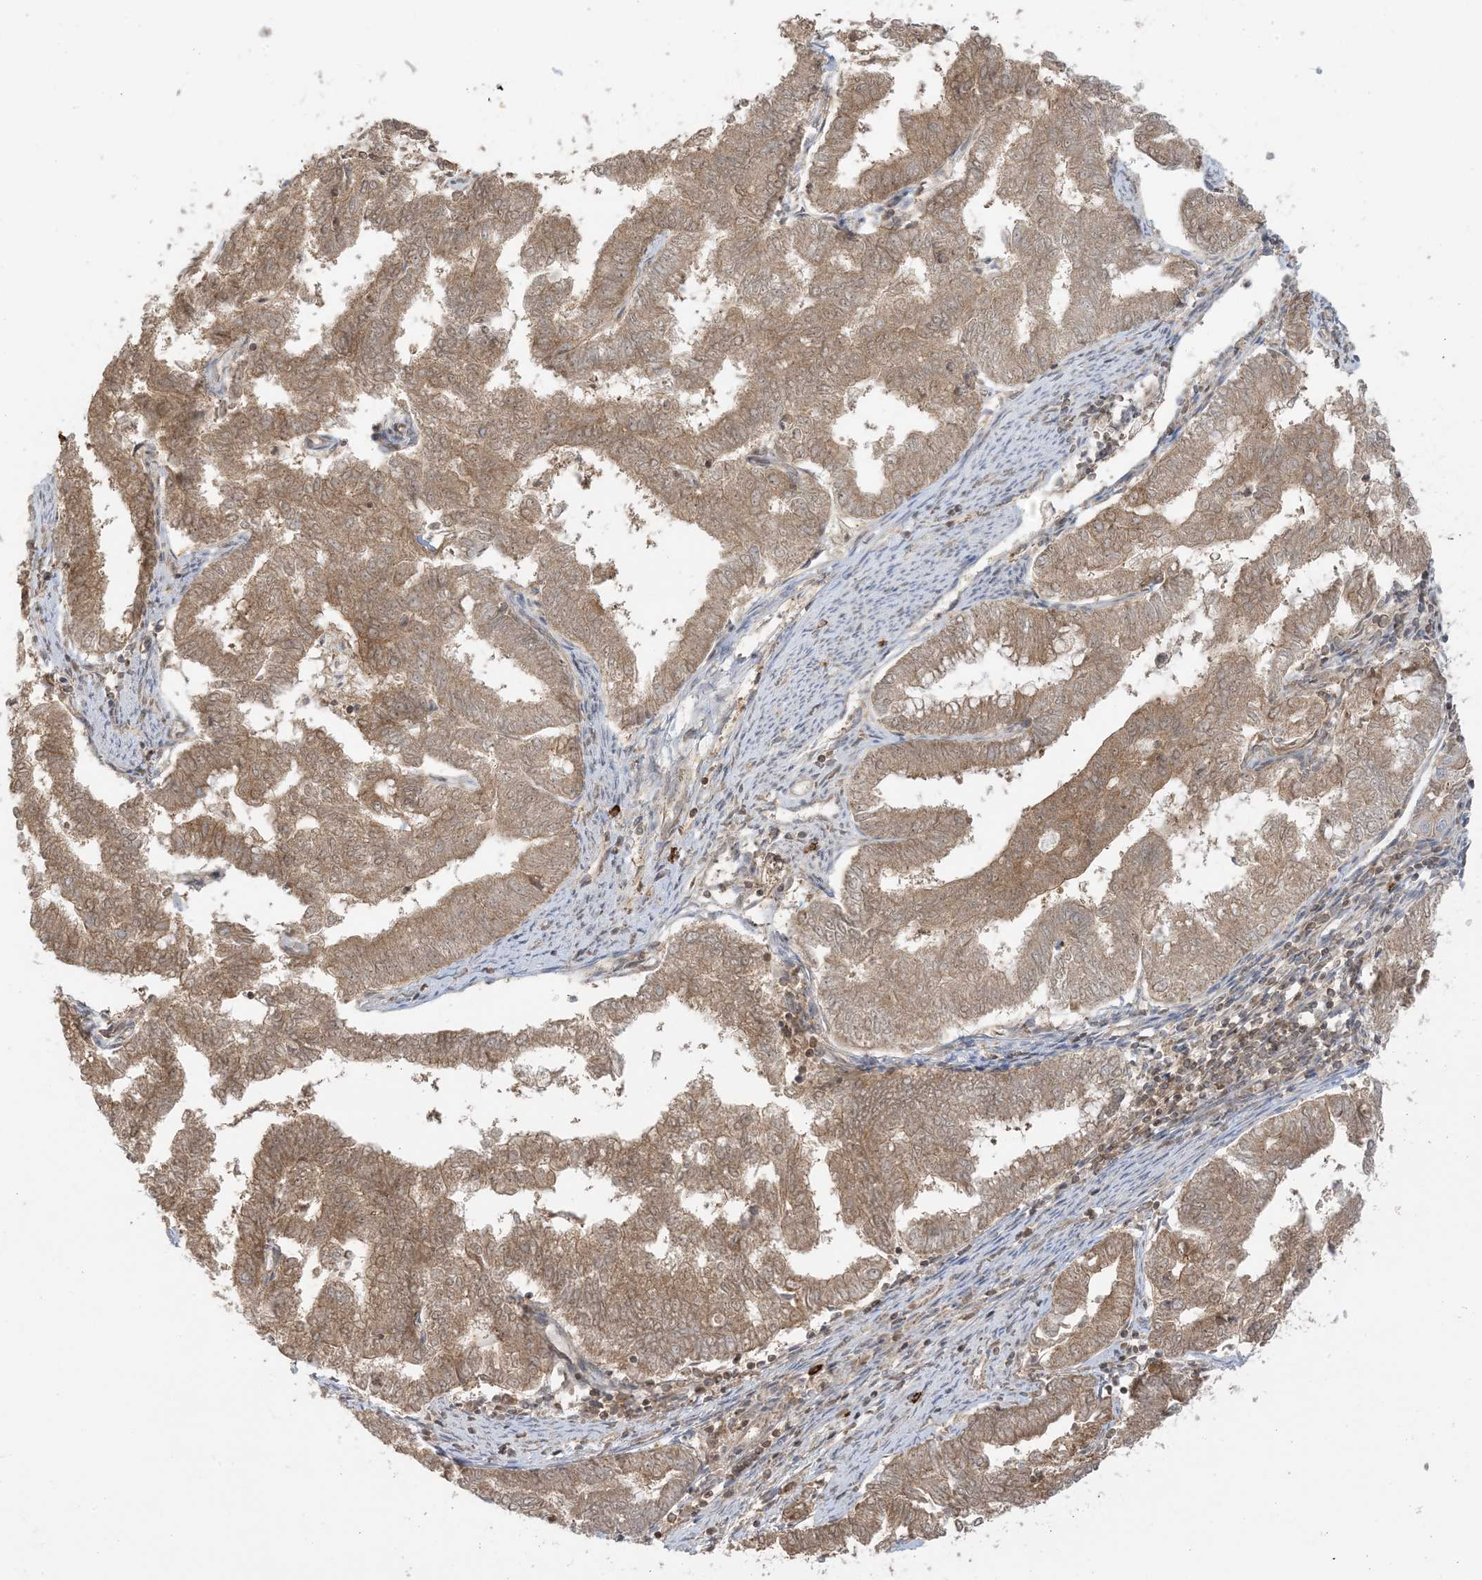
{"staining": {"intensity": "moderate", "quantity": ">75%", "location": "cytoplasmic/membranous,nuclear"}, "tissue": "endometrial cancer", "cell_type": "Tumor cells", "image_type": "cancer", "snomed": [{"axis": "morphology", "description": "Adenocarcinoma, NOS"}, {"axis": "topography", "description": "Endometrium"}], "caption": "This histopathology image reveals immunohistochemistry (IHC) staining of human adenocarcinoma (endometrial), with medium moderate cytoplasmic/membranous and nuclear staining in approximately >75% of tumor cells.", "gene": "PPP1R7", "patient": {"sex": "female", "age": 79}}